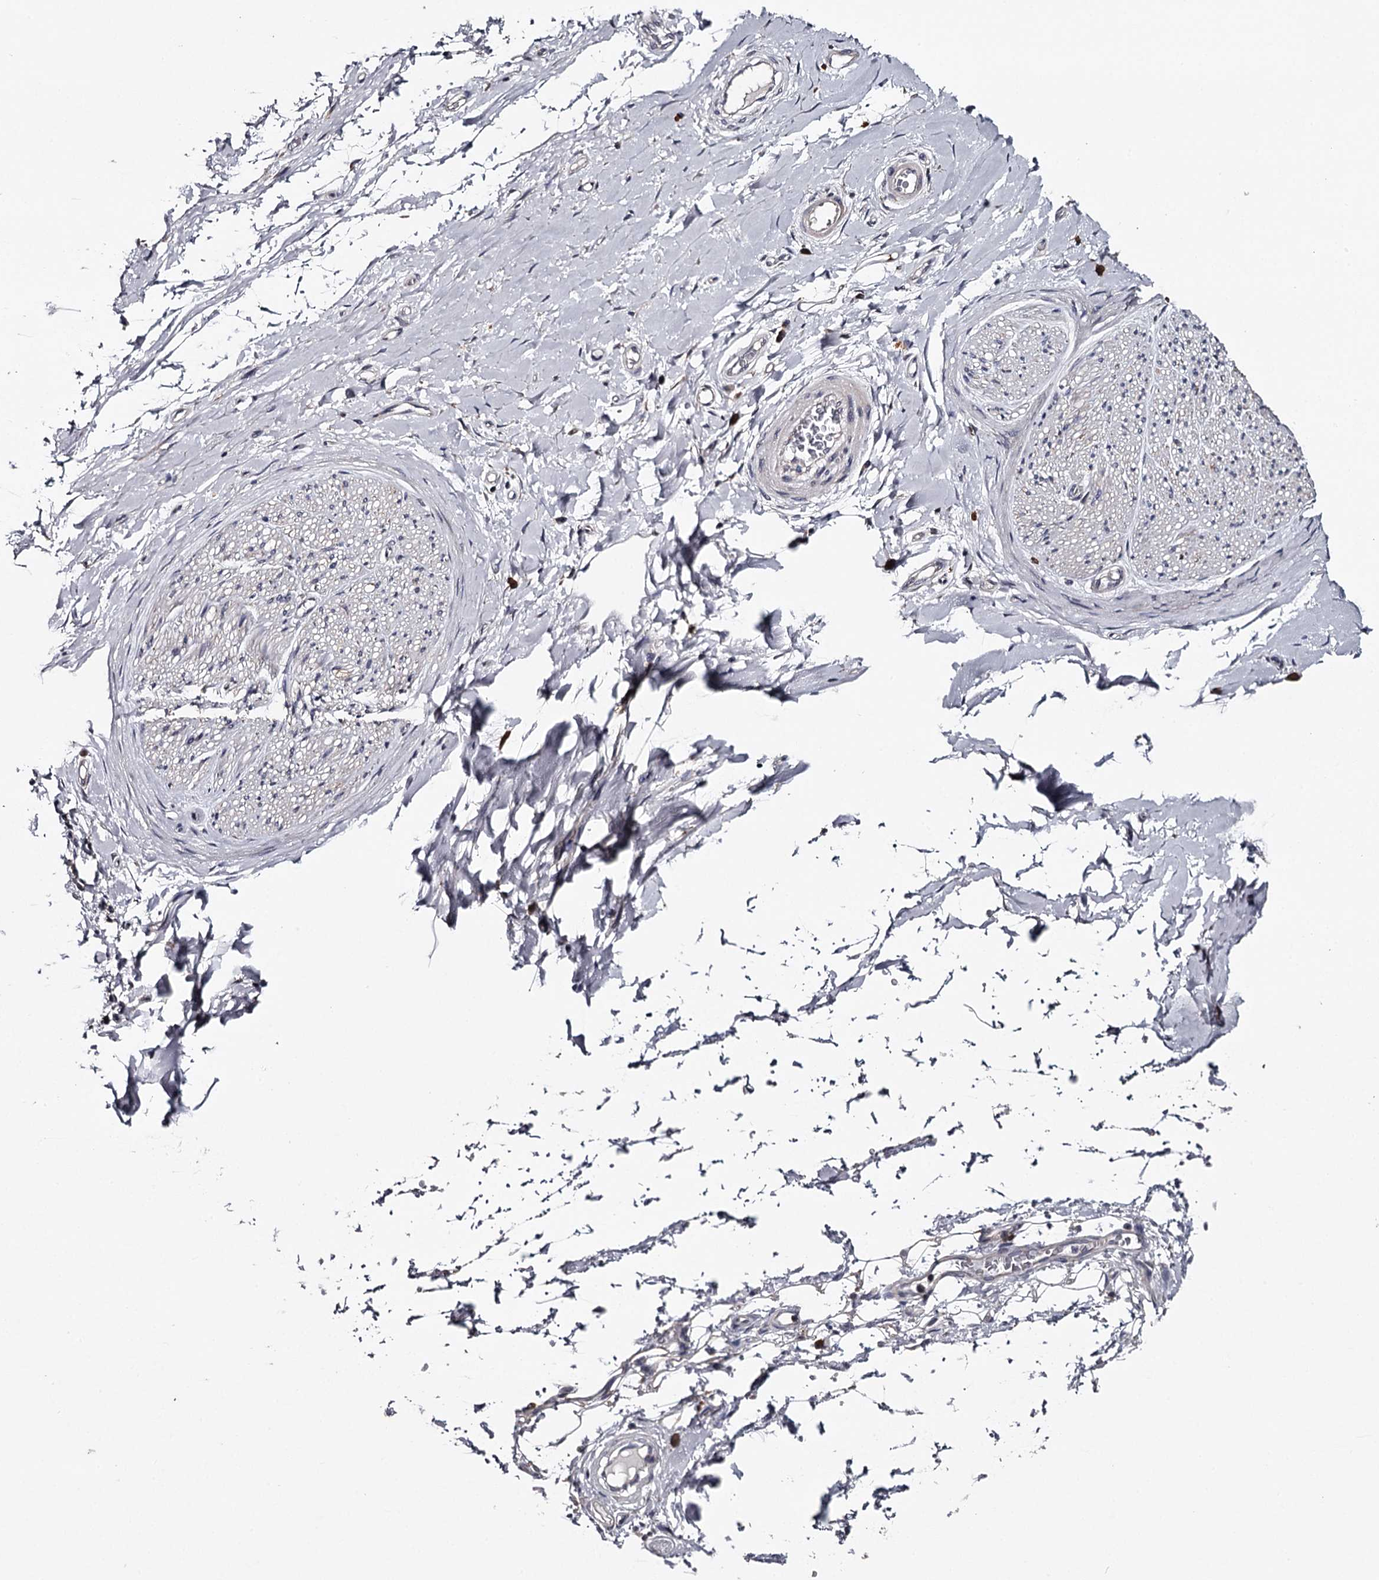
{"staining": {"intensity": "negative", "quantity": "none", "location": "none"}, "tissue": "adipose tissue", "cell_type": "Adipocytes", "image_type": "normal", "snomed": [{"axis": "morphology", "description": "Normal tissue, NOS"}, {"axis": "morphology", "description": "Adenocarcinoma, NOS"}, {"axis": "topography", "description": "Stomach, upper"}, {"axis": "topography", "description": "Peripheral nerve tissue"}], "caption": "A high-resolution histopathology image shows immunohistochemistry (IHC) staining of unremarkable adipose tissue, which exhibits no significant staining in adipocytes.", "gene": "GTSF1", "patient": {"sex": "male", "age": 62}}